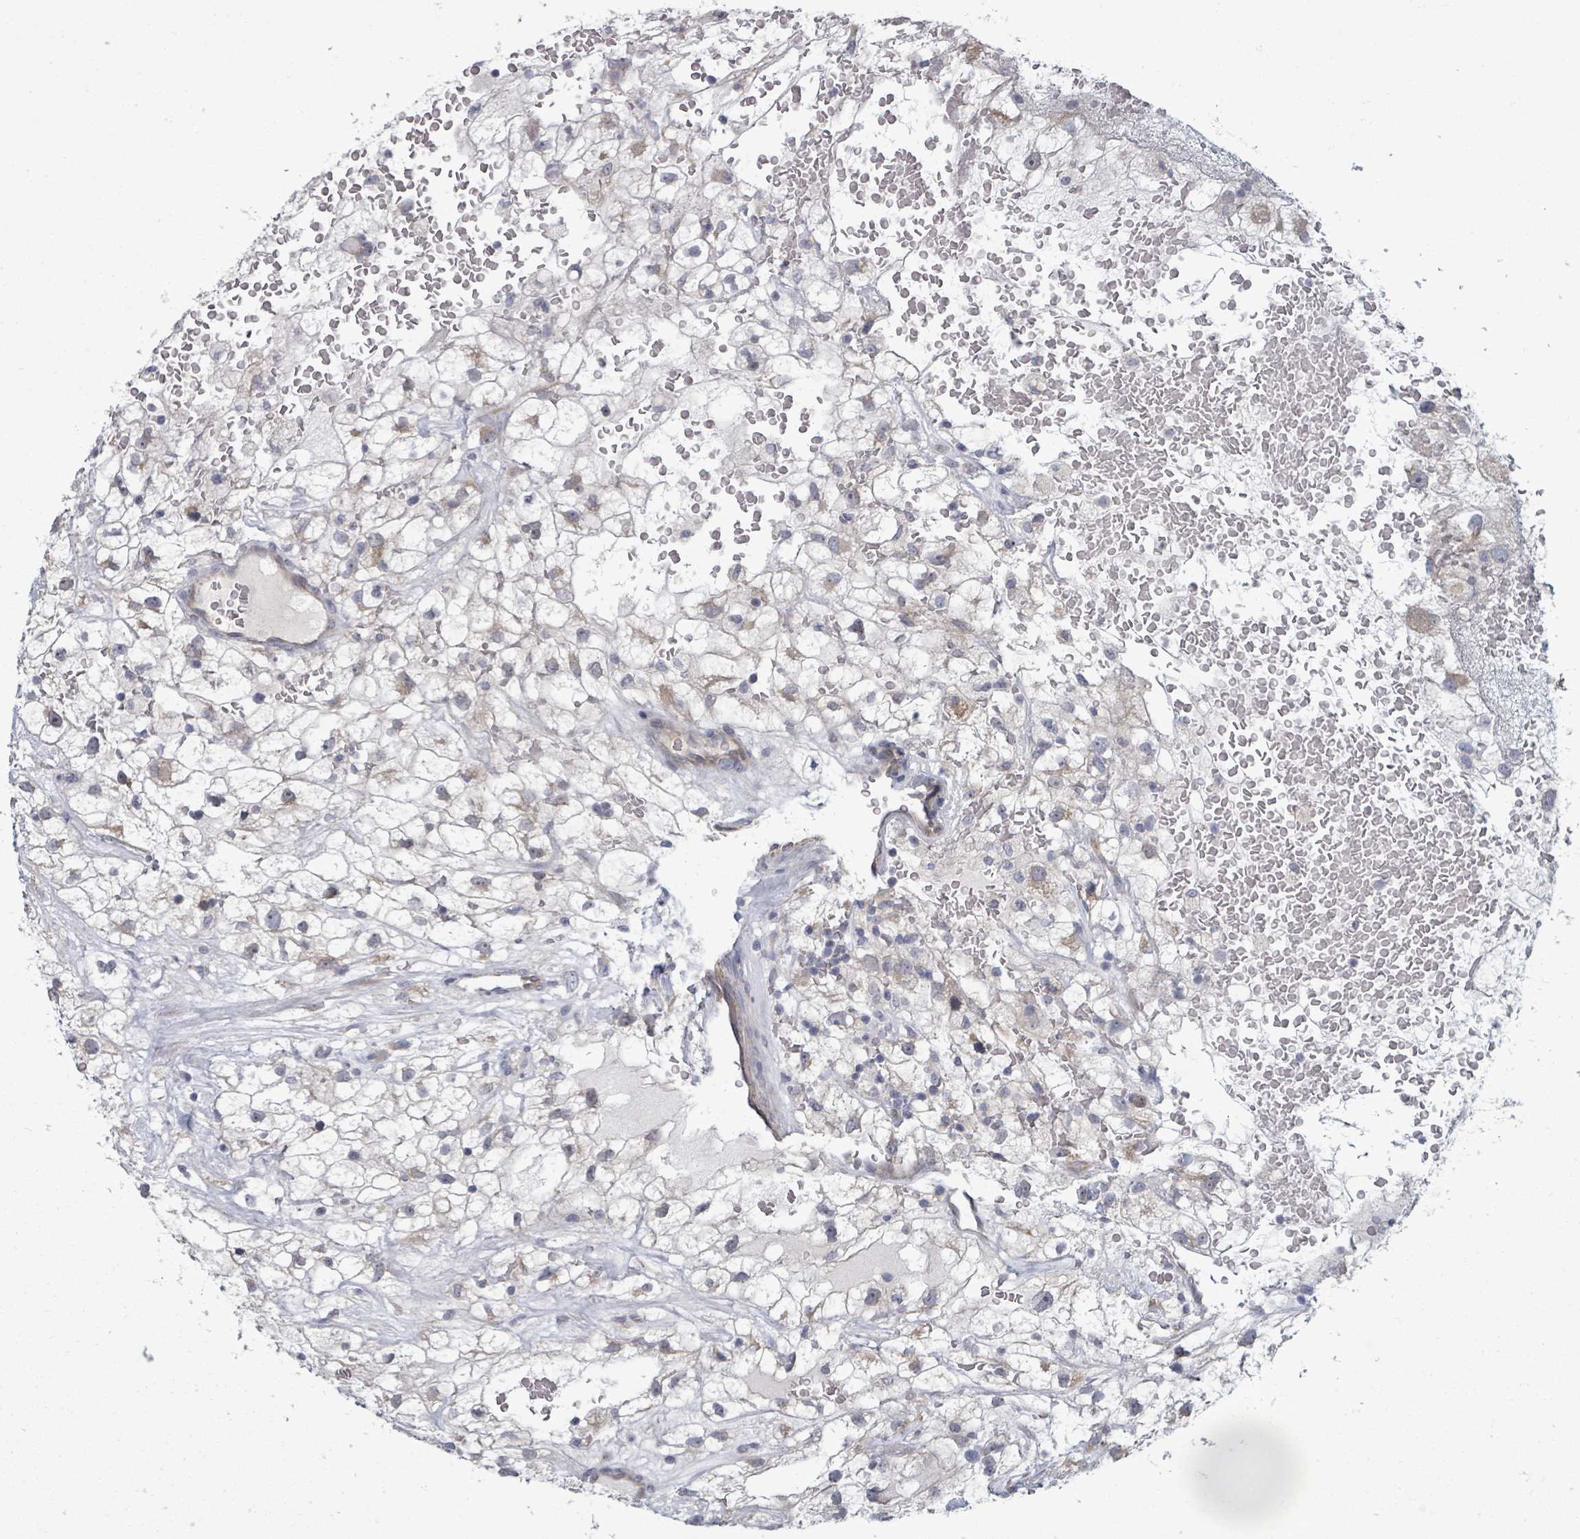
{"staining": {"intensity": "negative", "quantity": "none", "location": "none"}, "tissue": "renal cancer", "cell_type": "Tumor cells", "image_type": "cancer", "snomed": [{"axis": "morphology", "description": "Adenocarcinoma, NOS"}, {"axis": "topography", "description": "Kidney"}], "caption": "Renal cancer stained for a protein using immunohistochemistry shows no staining tumor cells.", "gene": "FKBP1A", "patient": {"sex": "male", "age": 59}}